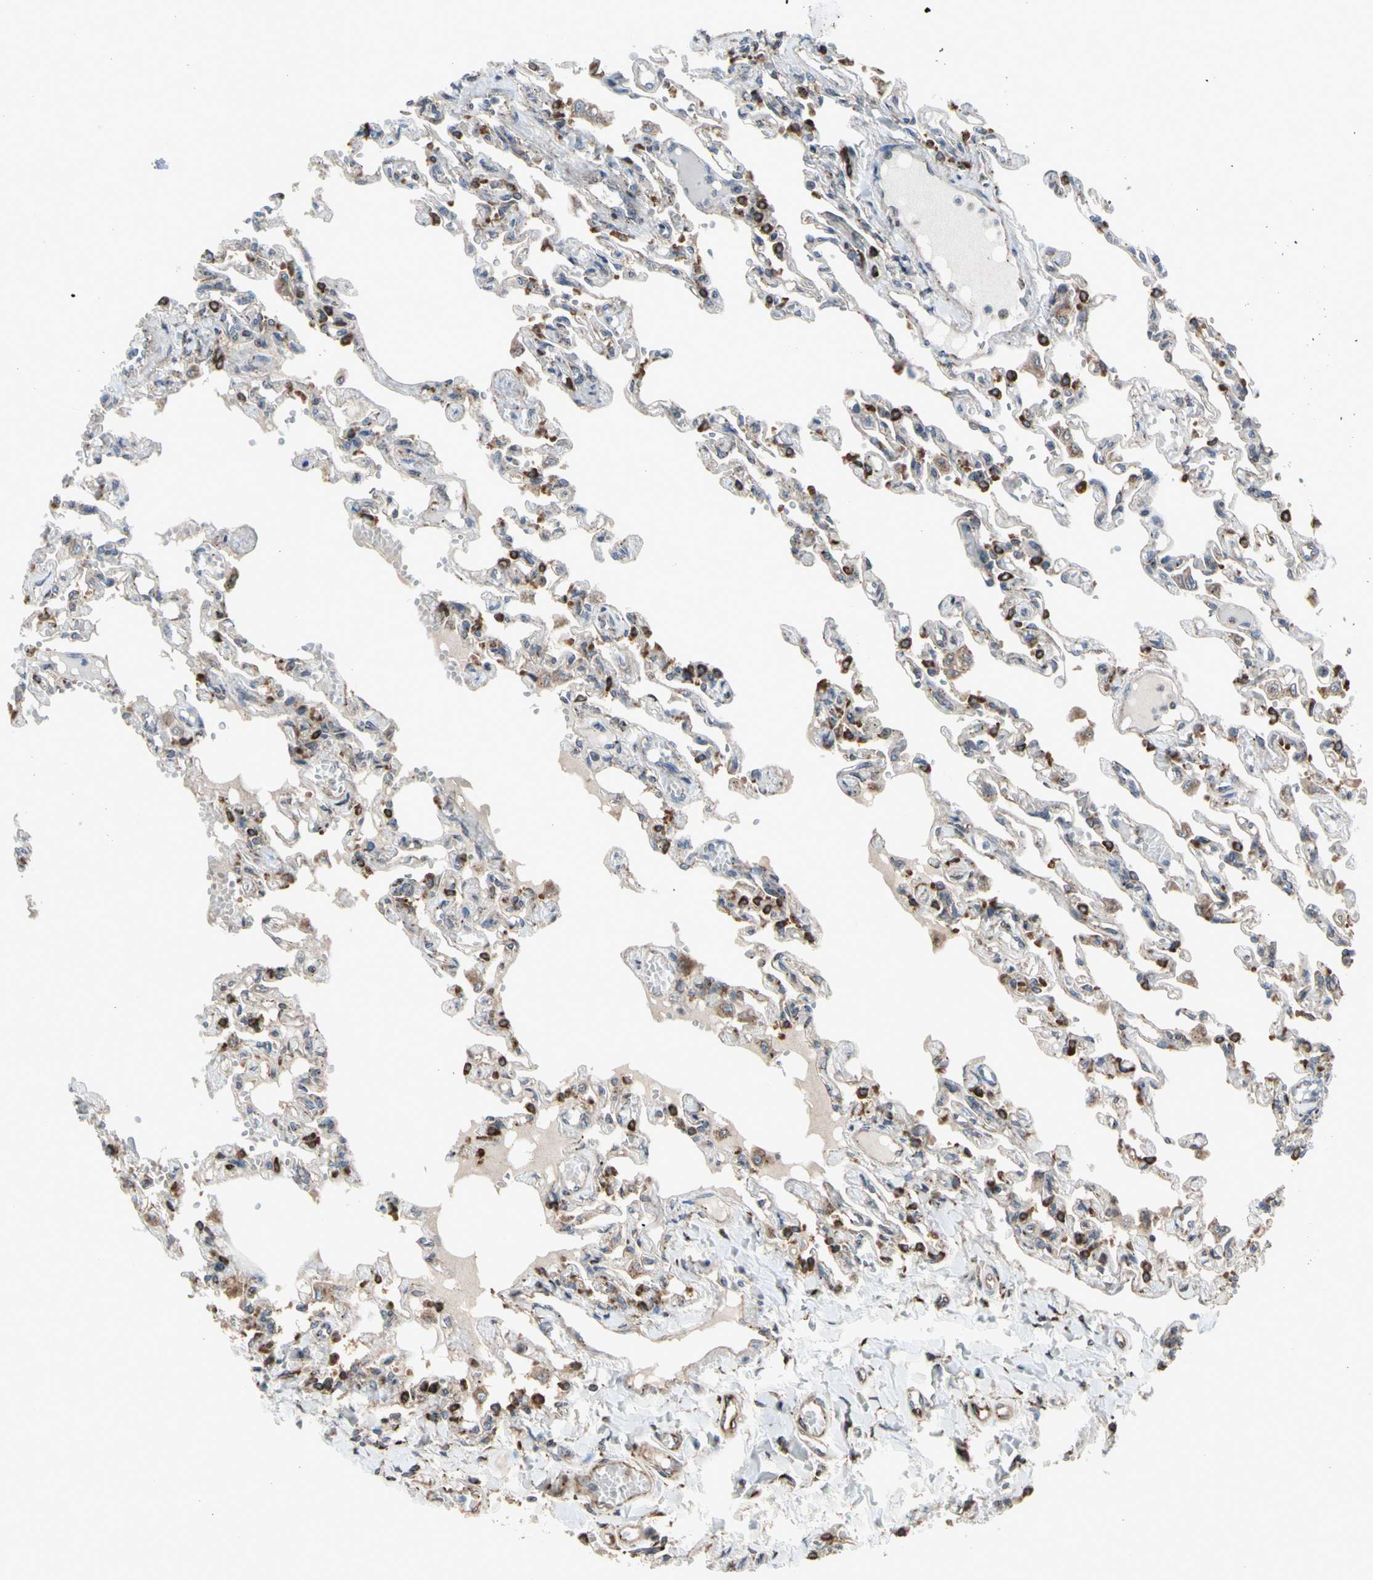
{"staining": {"intensity": "strong", "quantity": "25%-75%", "location": "cytoplasmic/membranous"}, "tissue": "lung", "cell_type": "Alveolar cells", "image_type": "normal", "snomed": [{"axis": "morphology", "description": "Normal tissue, NOS"}, {"axis": "topography", "description": "Lung"}], "caption": "Immunohistochemical staining of unremarkable lung demonstrates 25%-75% levels of strong cytoplasmic/membranous protein expression in about 25%-75% of alveolar cells. (IHC, brightfield microscopy, high magnification).", "gene": "SLC39A9", "patient": {"sex": "male", "age": 21}}